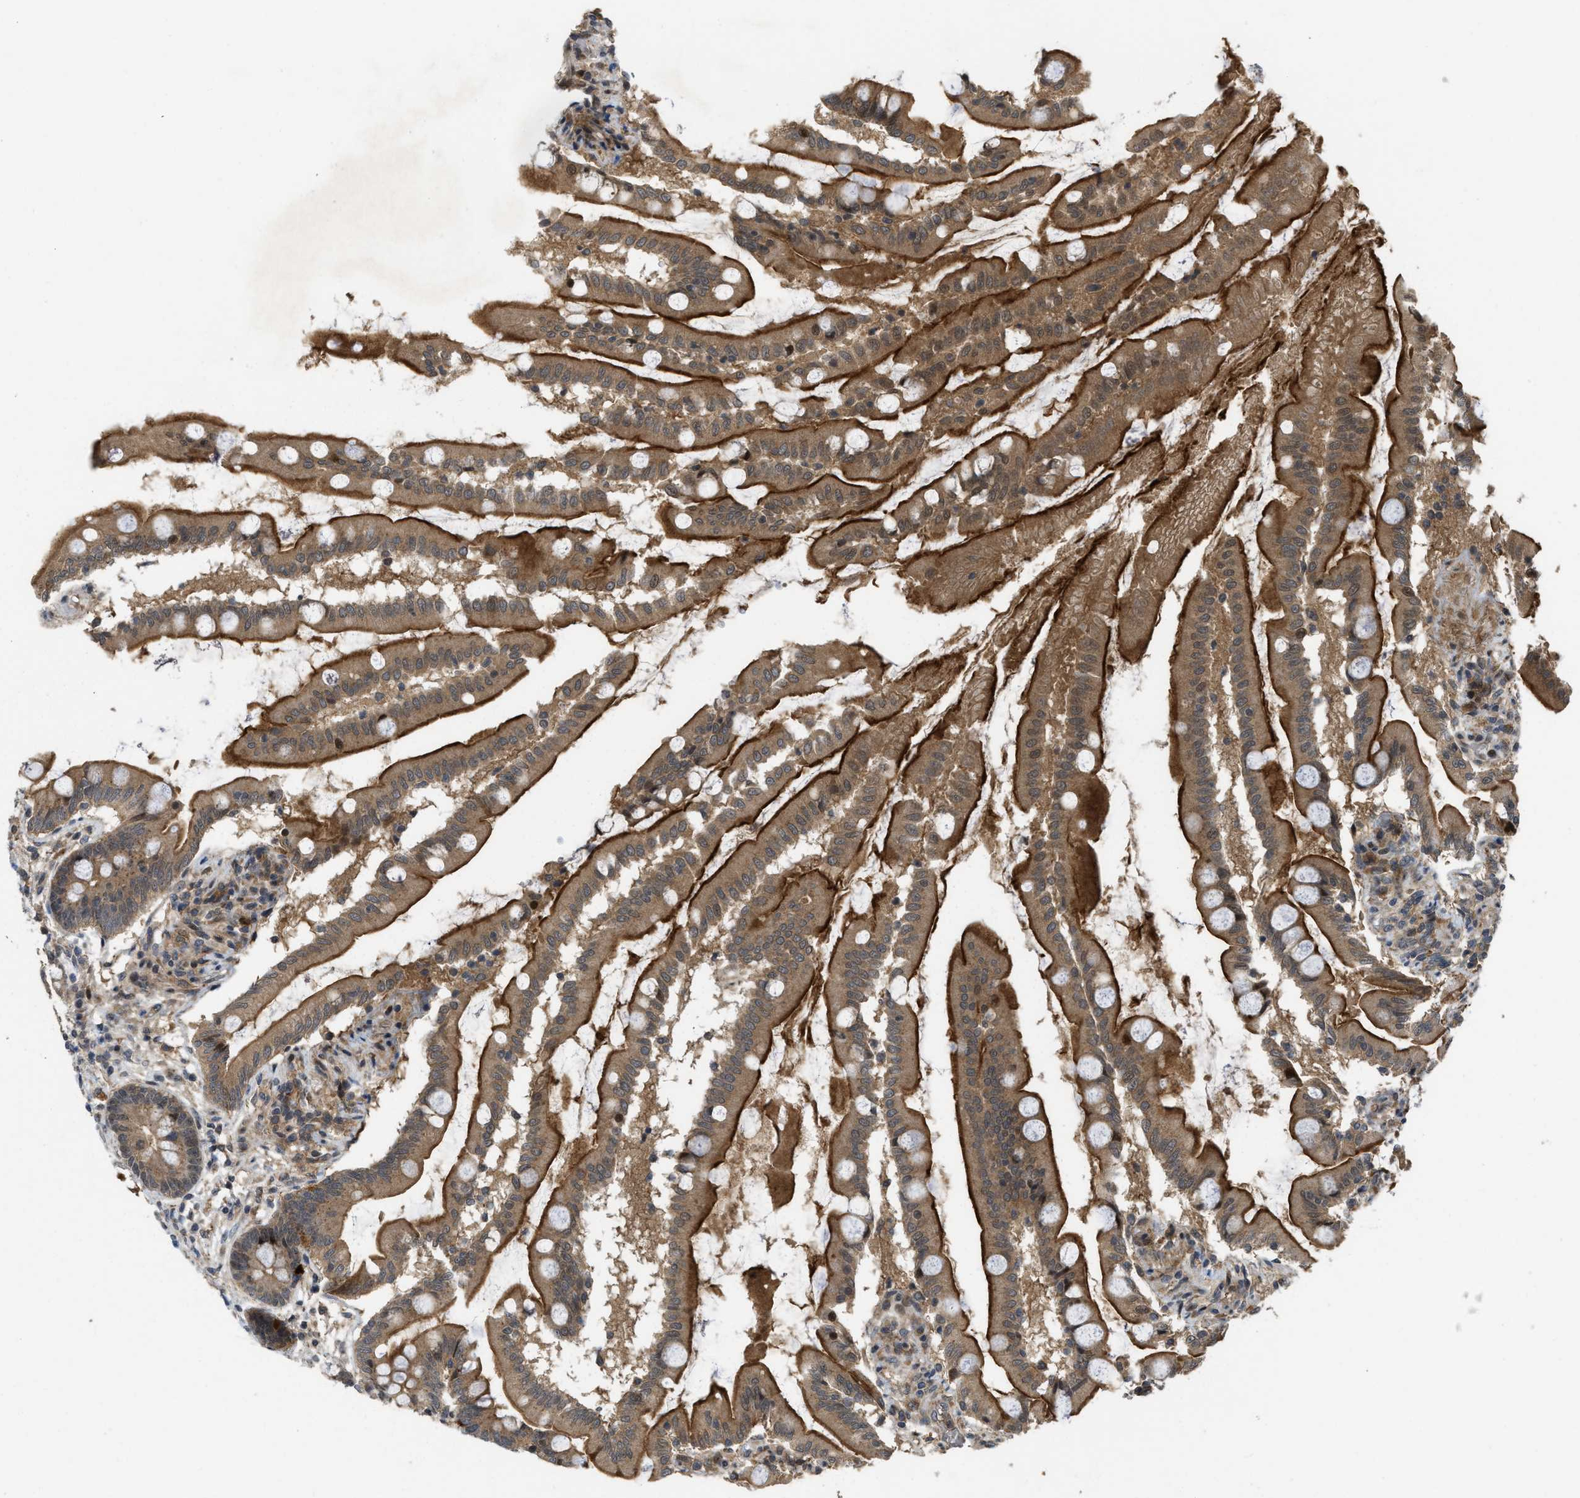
{"staining": {"intensity": "strong", "quantity": ">75%", "location": "cytoplasmic/membranous"}, "tissue": "small intestine", "cell_type": "Glandular cells", "image_type": "normal", "snomed": [{"axis": "morphology", "description": "Normal tissue, NOS"}, {"axis": "topography", "description": "Small intestine"}], "caption": "Immunohistochemistry (IHC) (DAB) staining of normal human small intestine demonstrates strong cytoplasmic/membranous protein expression in approximately >75% of glandular cells.", "gene": "DNAJC28", "patient": {"sex": "female", "age": 56}}